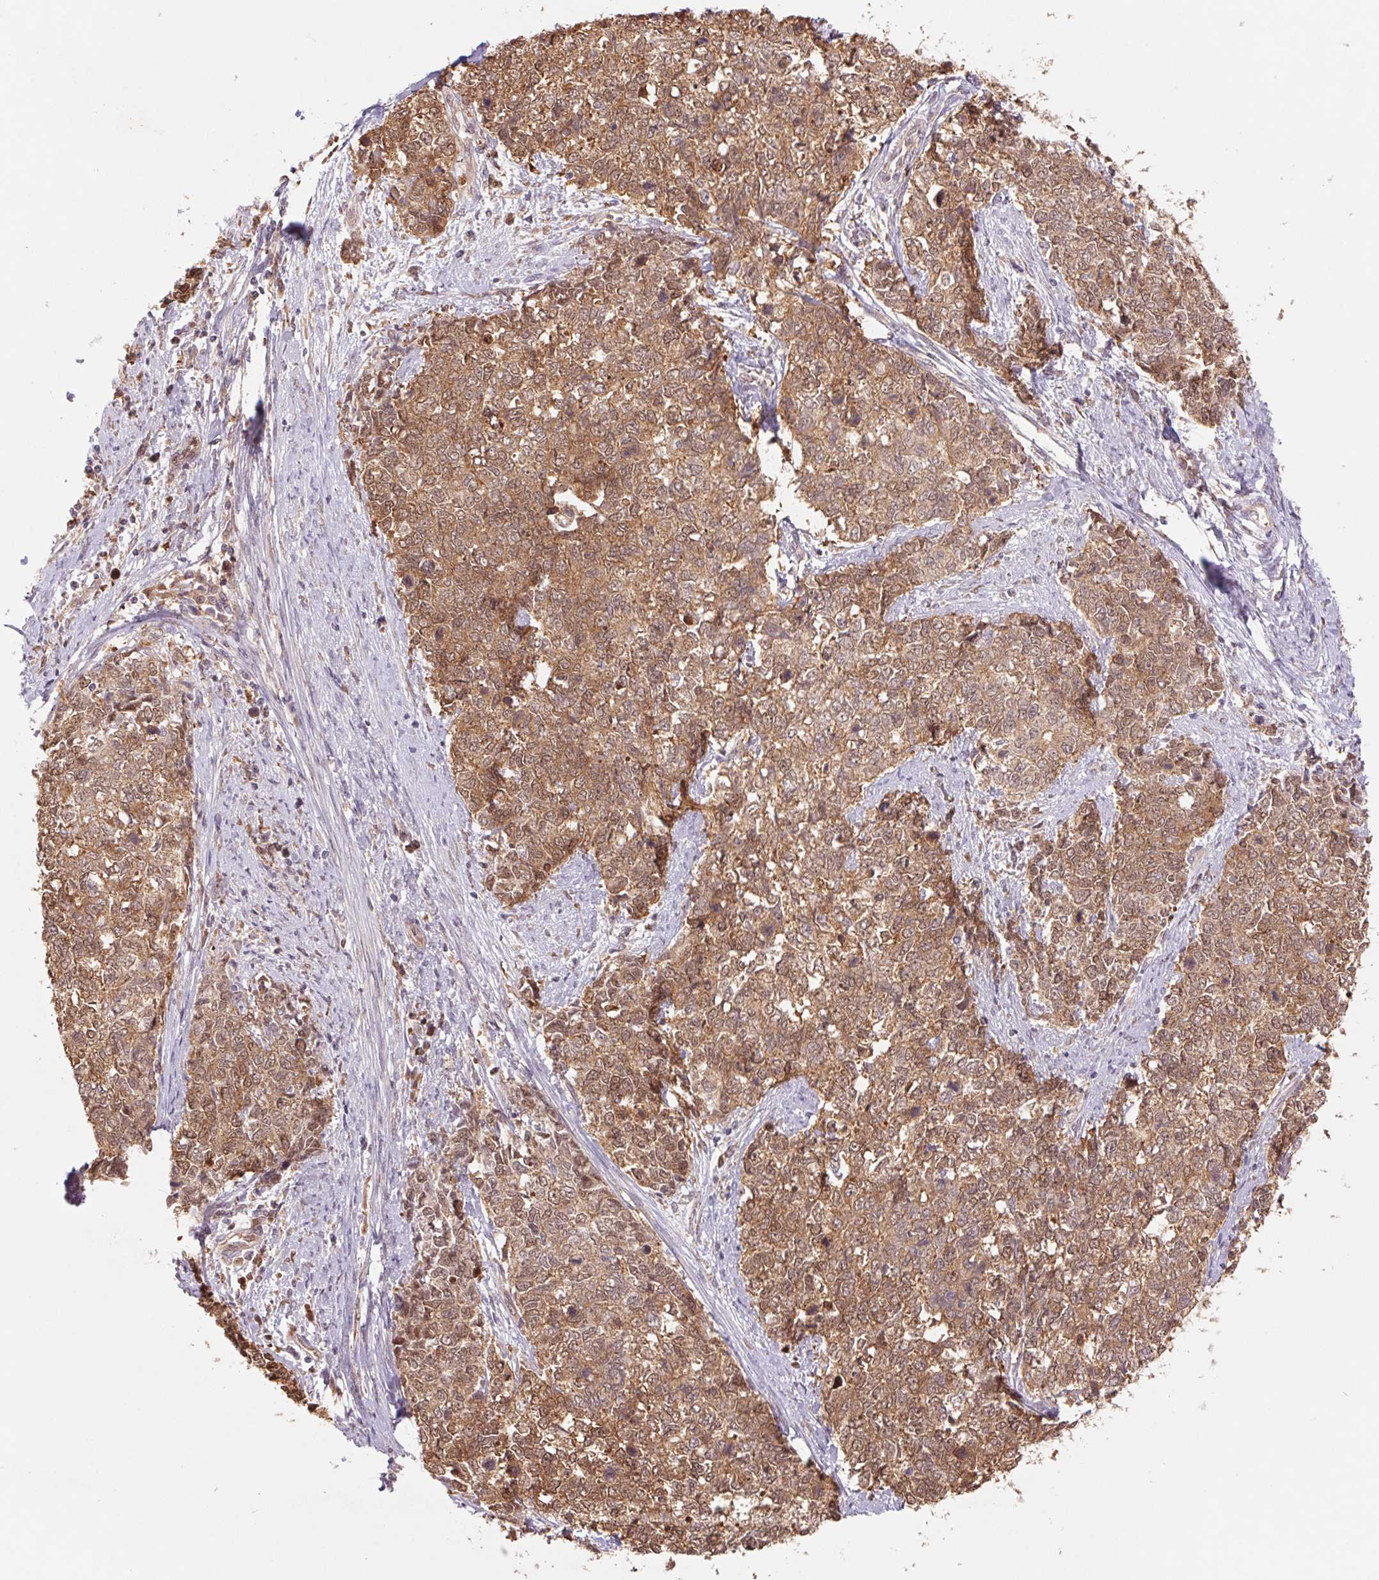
{"staining": {"intensity": "moderate", "quantity": ">75%", "location": "cytoplasmic/membranous,nuclear"}, "tissue": "cervical cancer", "cell_type": "Tumor cells", "image_type": "cancer", "snomed": [{"axis": "morphology", "description": "Adenocarcinoma, NOS"}, {"axis": "topography", "description": "Cervix"}], "caption": "This is a histology image of immunohistochemistry (IHC) staining of cervical cancer, which shows moderate expression in the cytoplasmic/membranous and nuclear of tumor cells.", "gene": "RRM1", "patient": {"sex": "female", "age": 63}}